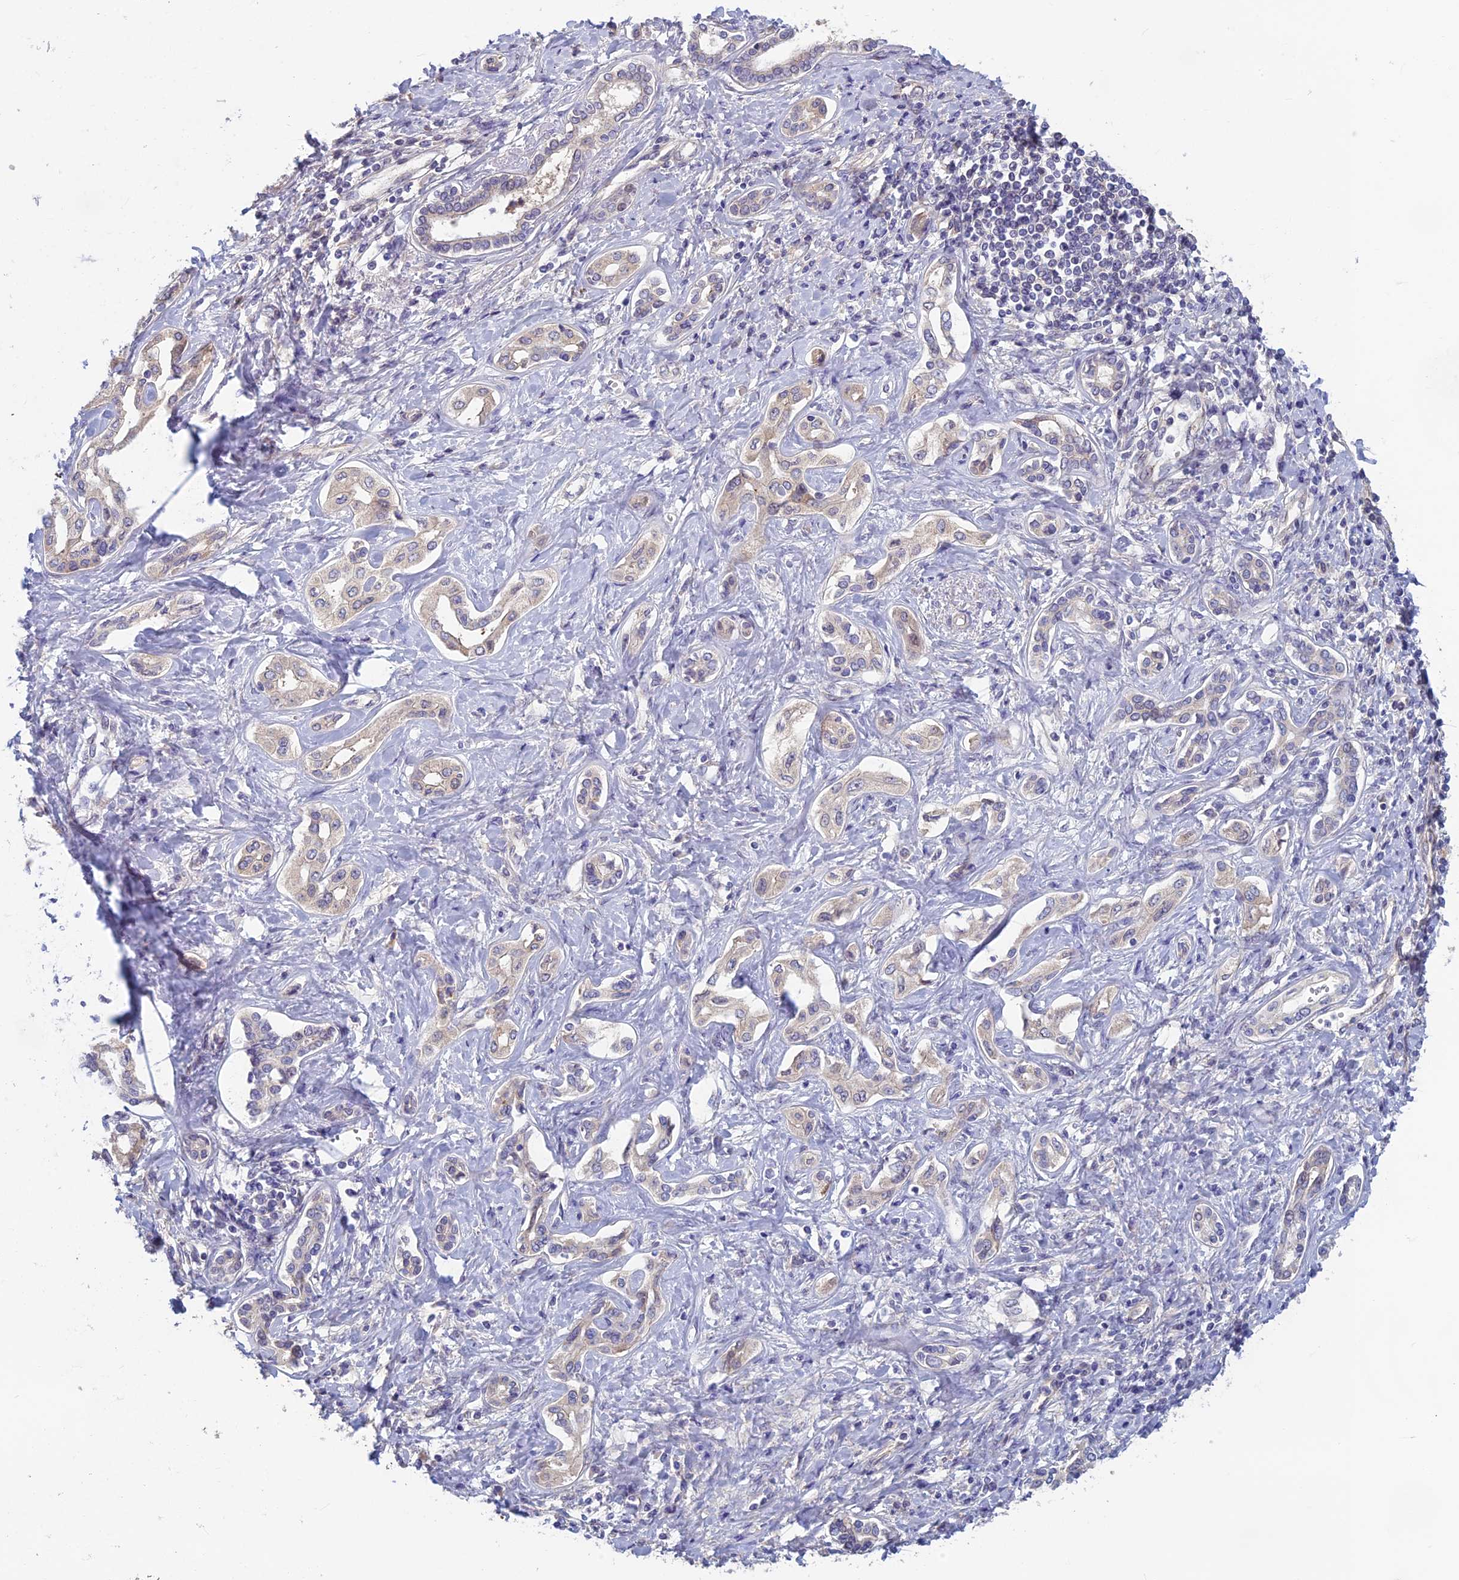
{"staining": {"intensity": "weak", "quantity": "<25%", "location": "cytoplasmic/membranous"}, "tissue": "liver cancer", "cell_type": "Tumor cells", "image_type": "cancer", "snomed": [{"axis": "morphology", "description": "Cholangiocarcinoma"}, {"axis": "topography", "description": "Liver"}], "caption": "Human liver cancer stained for a protein using immunohistochemistry (IHC) demonstrates no staining in tumor cells.", "gene": "HECA", "patient": {"sex": "female", "age": 77}}